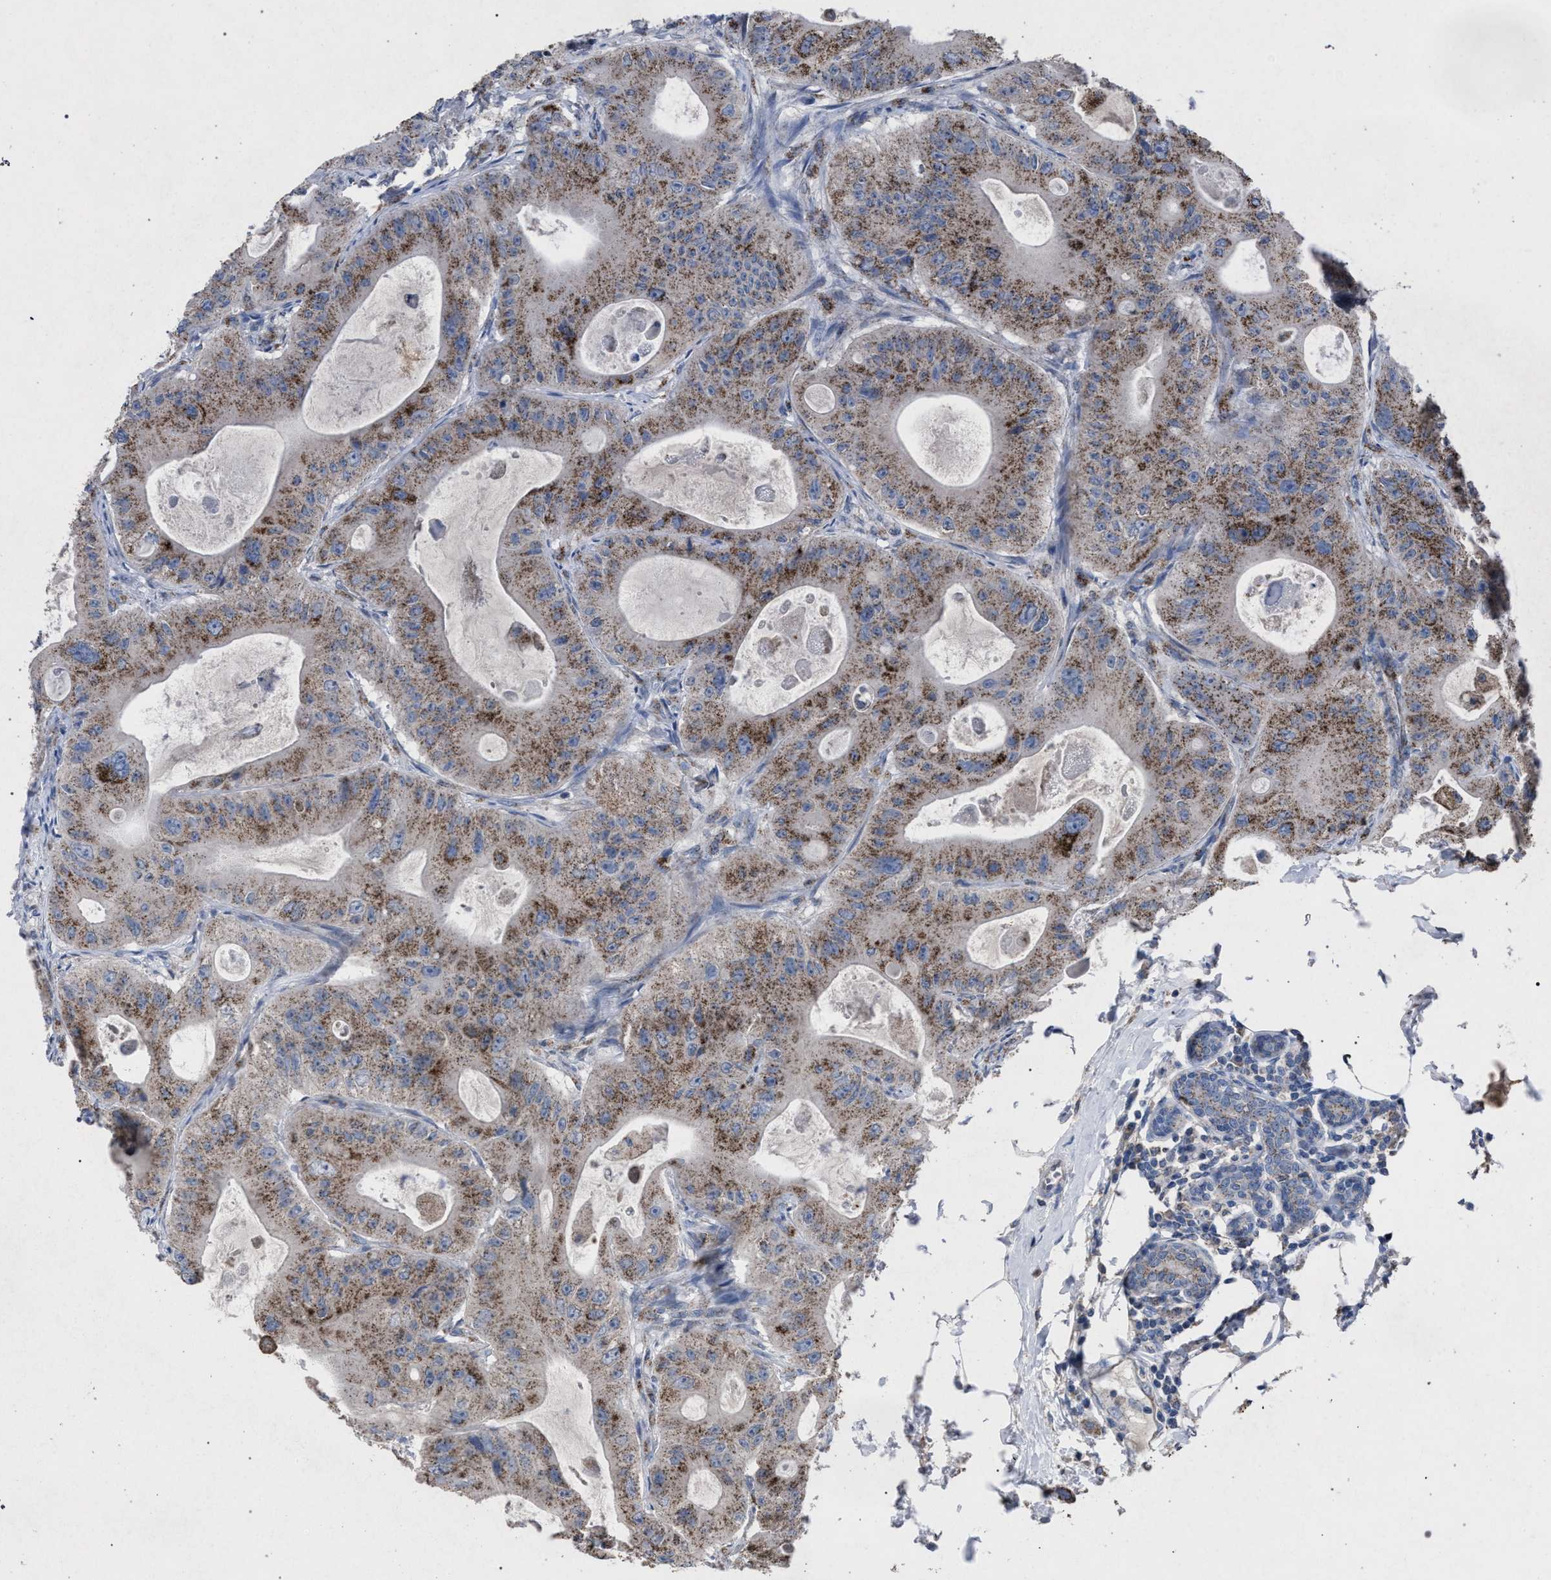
{"staining": {"intensity": "weak", "quantity": ">75%", "location": "cytoplasmic/membranous"}, "tissue": "colorectal cancer", "cell_type": "Tumor cells", "image_type": "cancer", "snomed": [{"axis": "morphology", "description": "Adenocarcinoma, NOS"}, {"axis": "topography", "description": "Colon"}], "caption": "Protein analysis of colorectal cancer tissue exhibits weak cytoplasmic/membranous expression in about >75% of tumor cells.", "gene": "HSD17B4", "patient": {"sex": "female", "age": 46}}